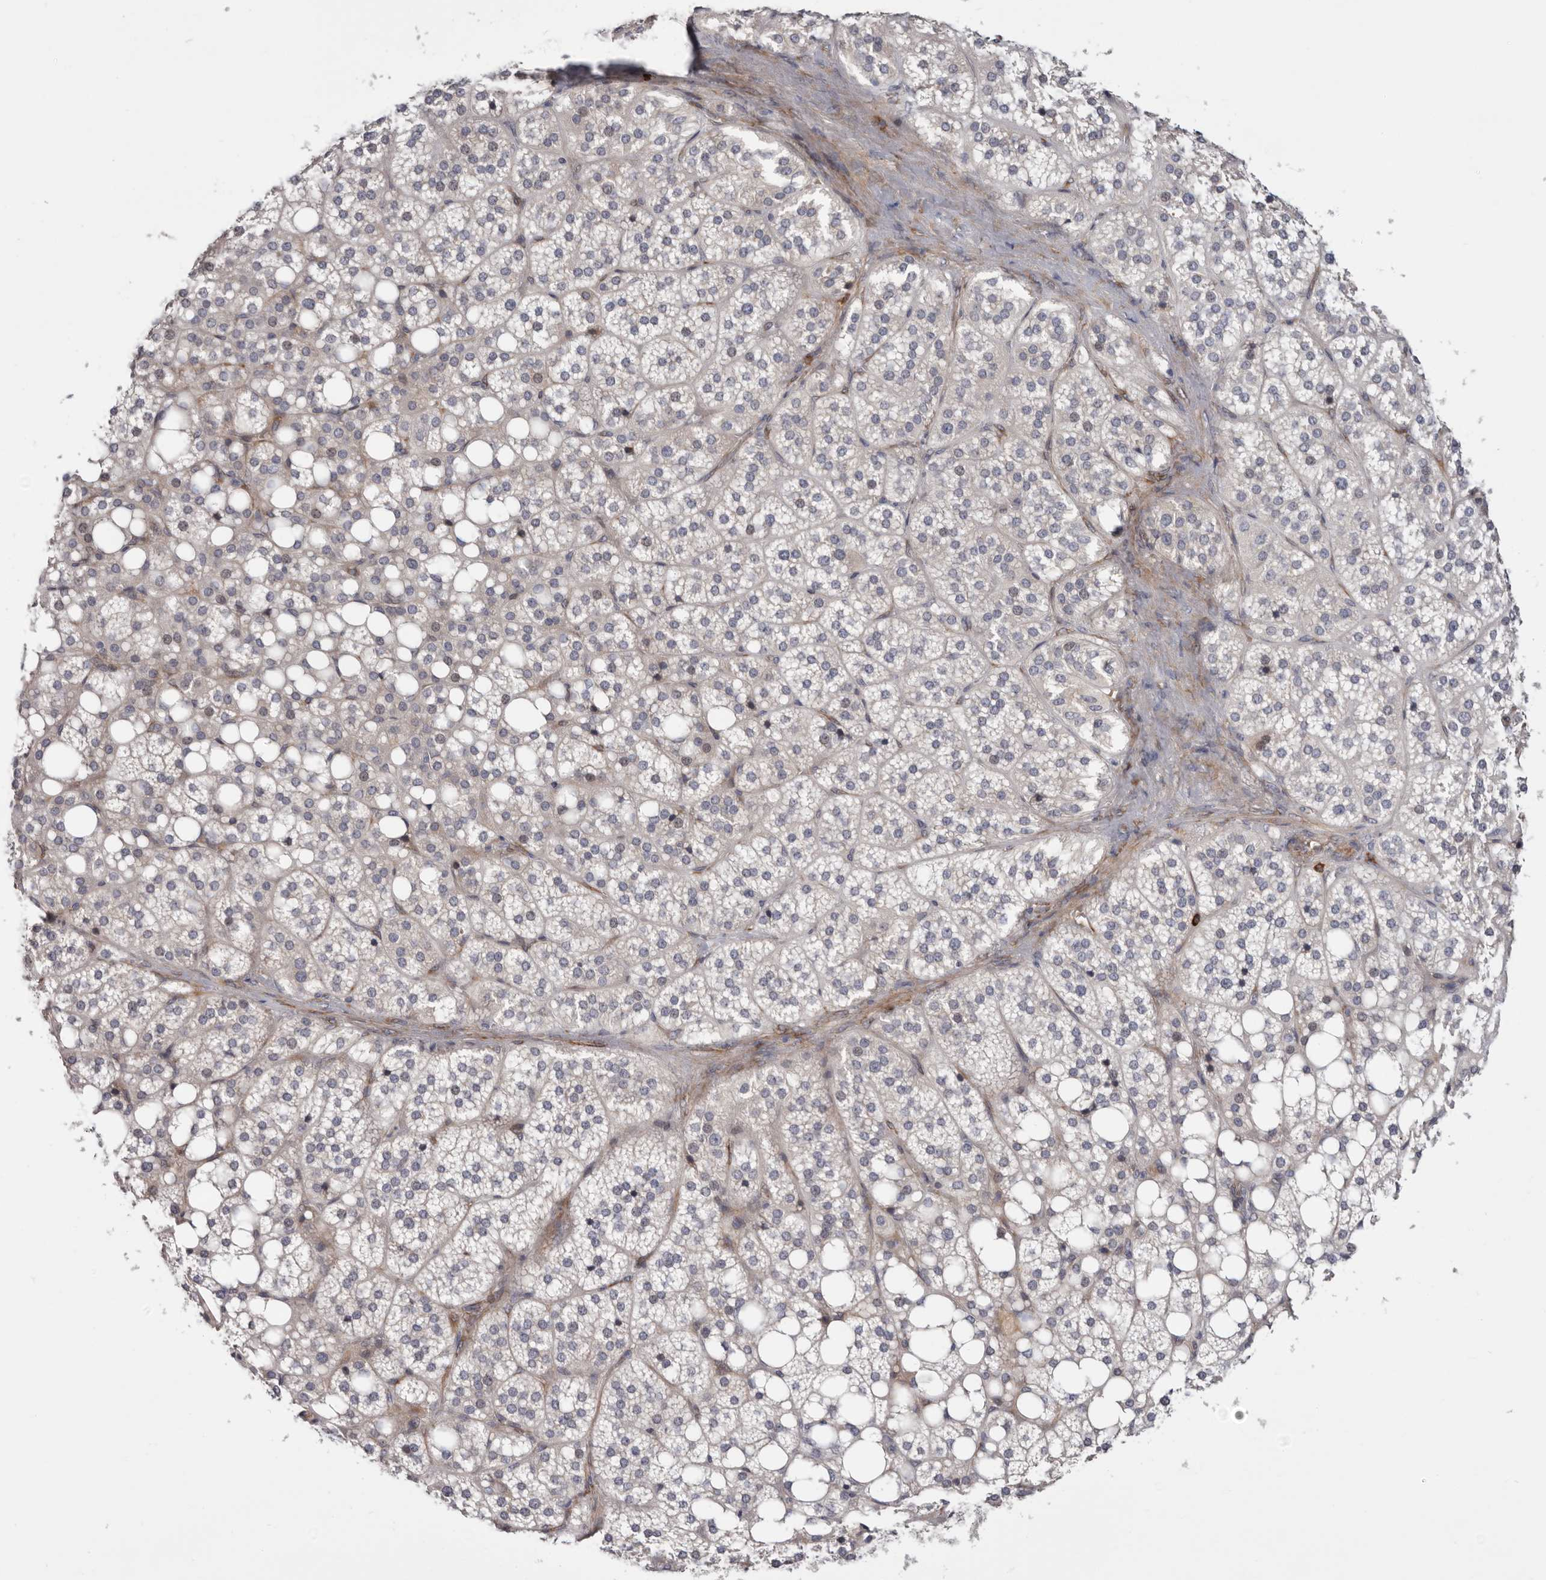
{"staining": {"intensity": "moderate", "quantity": "<25%", "location": "cytoplasmic/membranous"}, "tissue": "adrenal gland", "cell_type": "Glandular cells", "image_type": "normal", "snomed": [{"axis": "morphology", "description": "Normal tissue, NOS"}, {"axis": "topography", "description": "Adrenal gland"}], "caption": "High-magnification brightfield microscopy of benign adrenal gland stained with DAB (brown) and counterstained with hematoxylin (blue). glandular cells exhibit moderate cytoplasmic/membranous expression is present in approximately<25% of cells. The staining is performed using DAB brown chromogen to label protein expression. The nuclei are counter-stained blue using hematoxylin.", "gene": "USH1C", "patient": {"sex": "female", "age": 59}}